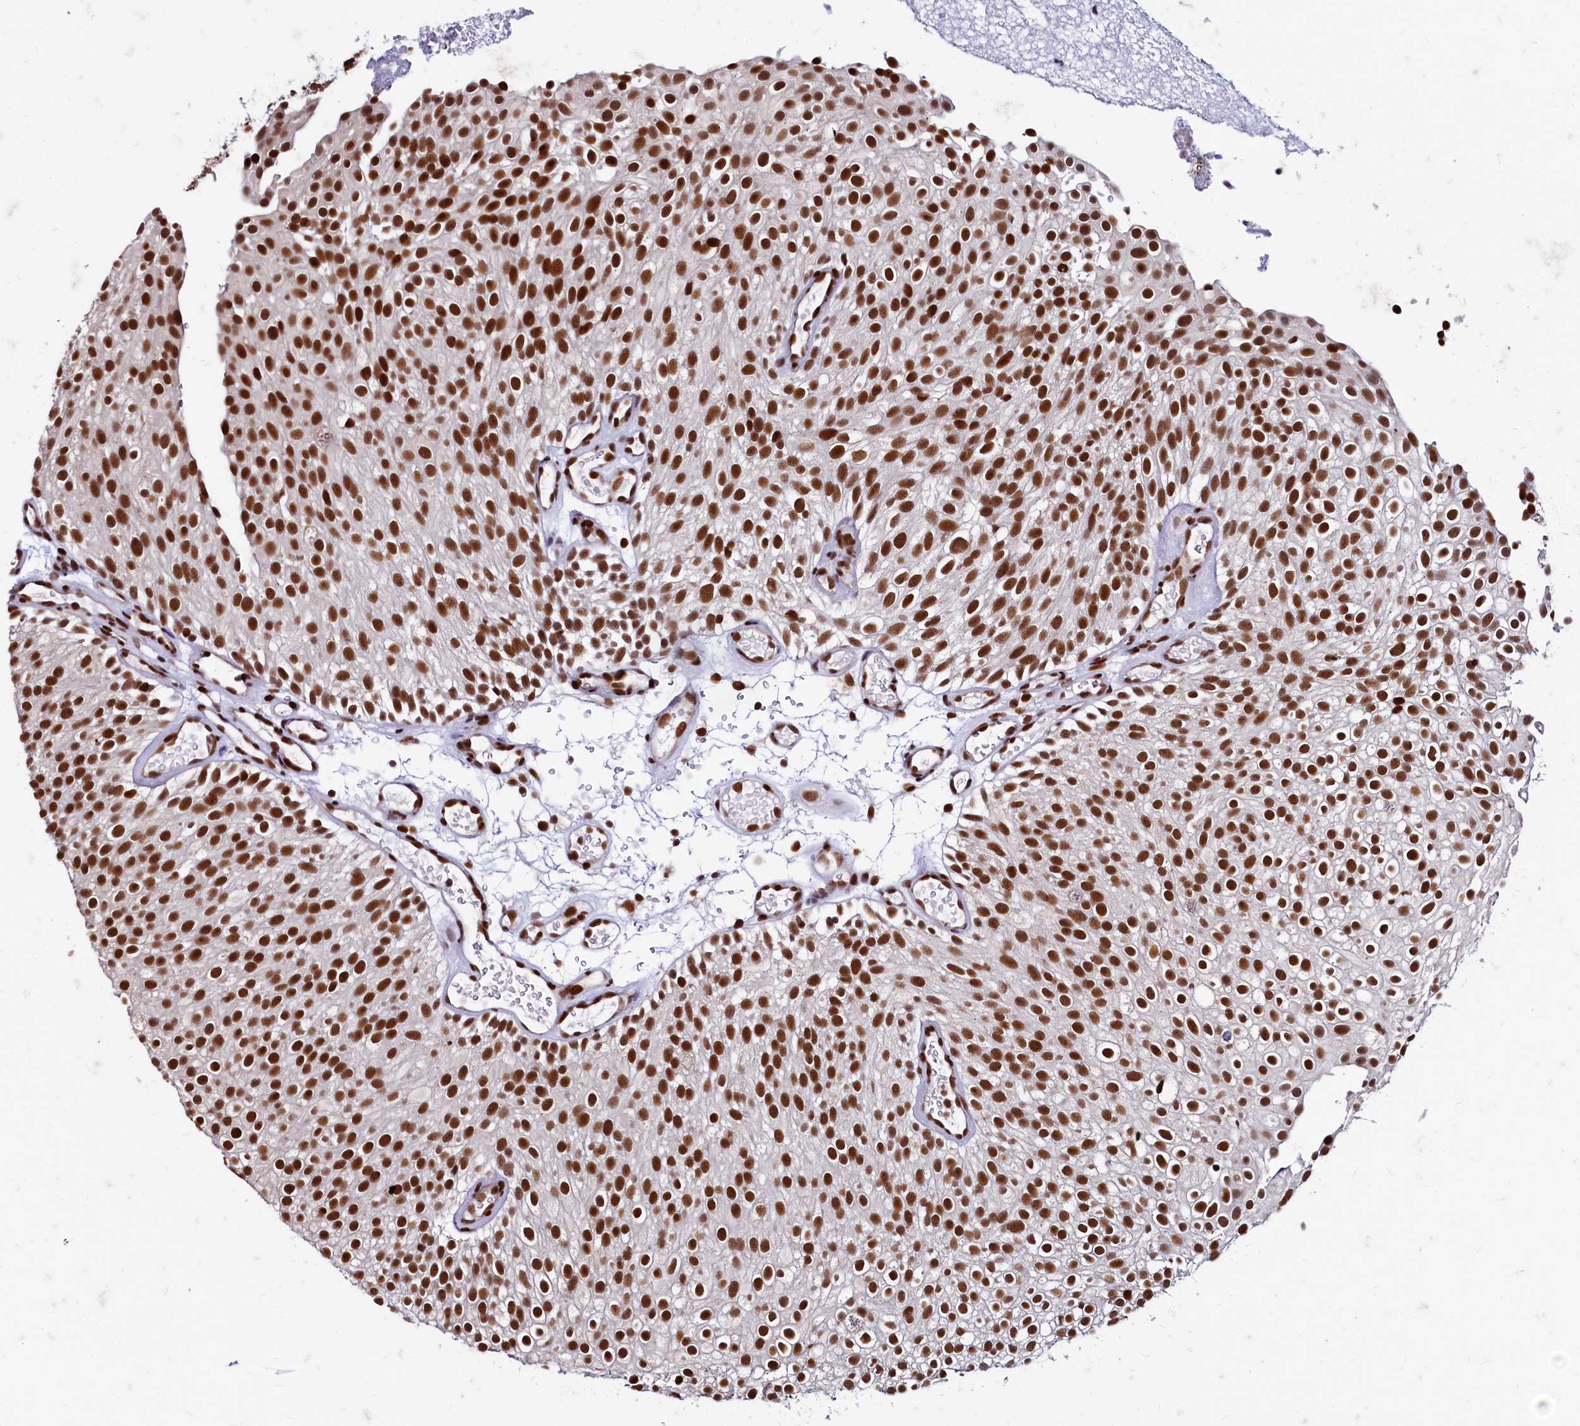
{"staining": {"intensity": "strong", "quantity": ">75%", "location": "nuclear"}, "tissue": "urothelial cancer", "cell_type": "Tumor cells", "image_type": "cancer", "snomed": [{"axis": "morphology", "description": "Urothelial carcinoma, Low grade"}, {"axis": "topography", "description": "Urinary bladder"}], "caption": "Immunohistochemical staining of human urothelial cancer displays high levels of strong nuclear positivity in approximately >75% of tumor cells. The staining is performed using DAB brown chromogen to label protein expression. The nuclei are counter-stained blue using hematoxylin.", "gene": "CPSF7", "patient": {"sex": "male", "age": 78}}